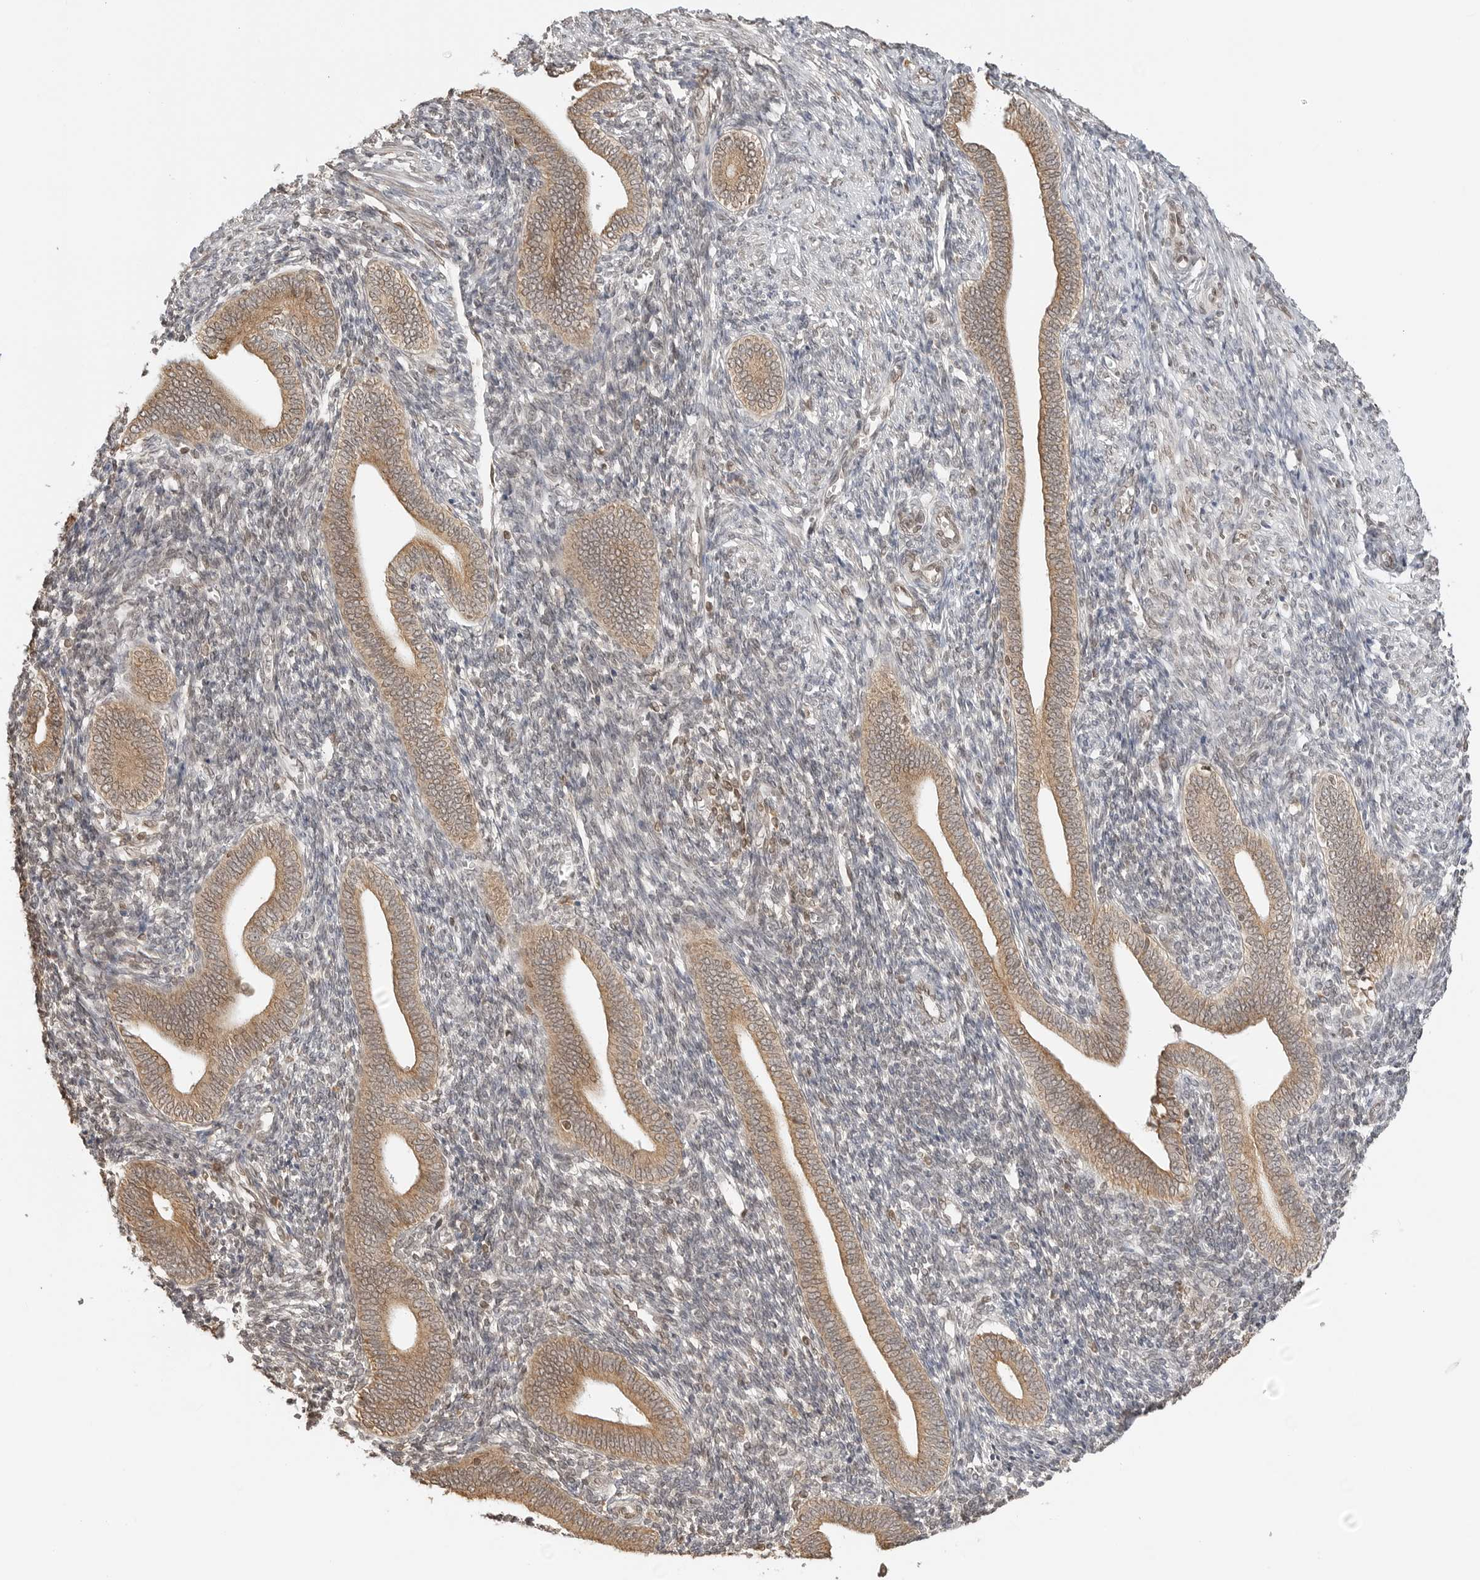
{"staining": {"intensity": "weak", "quantity": "25%-75%", "location": "cytoplasmic/membranous,nuclear"}, "tissue": "endometrium", "cell_type": "Cells in endometrial stroma", "image_type": "normal", "snomed": [{"axis": "morphology", "description": "Normal tissue, NOS"}, {"axis": "topography", "description": "Uterus"}, {"axis": "topography", "description": "Endometrium"}], "caption": "This histopathology image demonstrates unremarkable endometrium stained with IHC to label a protein in brown. The cytoplasmic/membranous,nuclear of cells in endometrial stroma show weak positivity for the protein. Nuclei are counter-stained blue.", "gene": "POLH", "patient": {"sex": "female", "age": 33}}